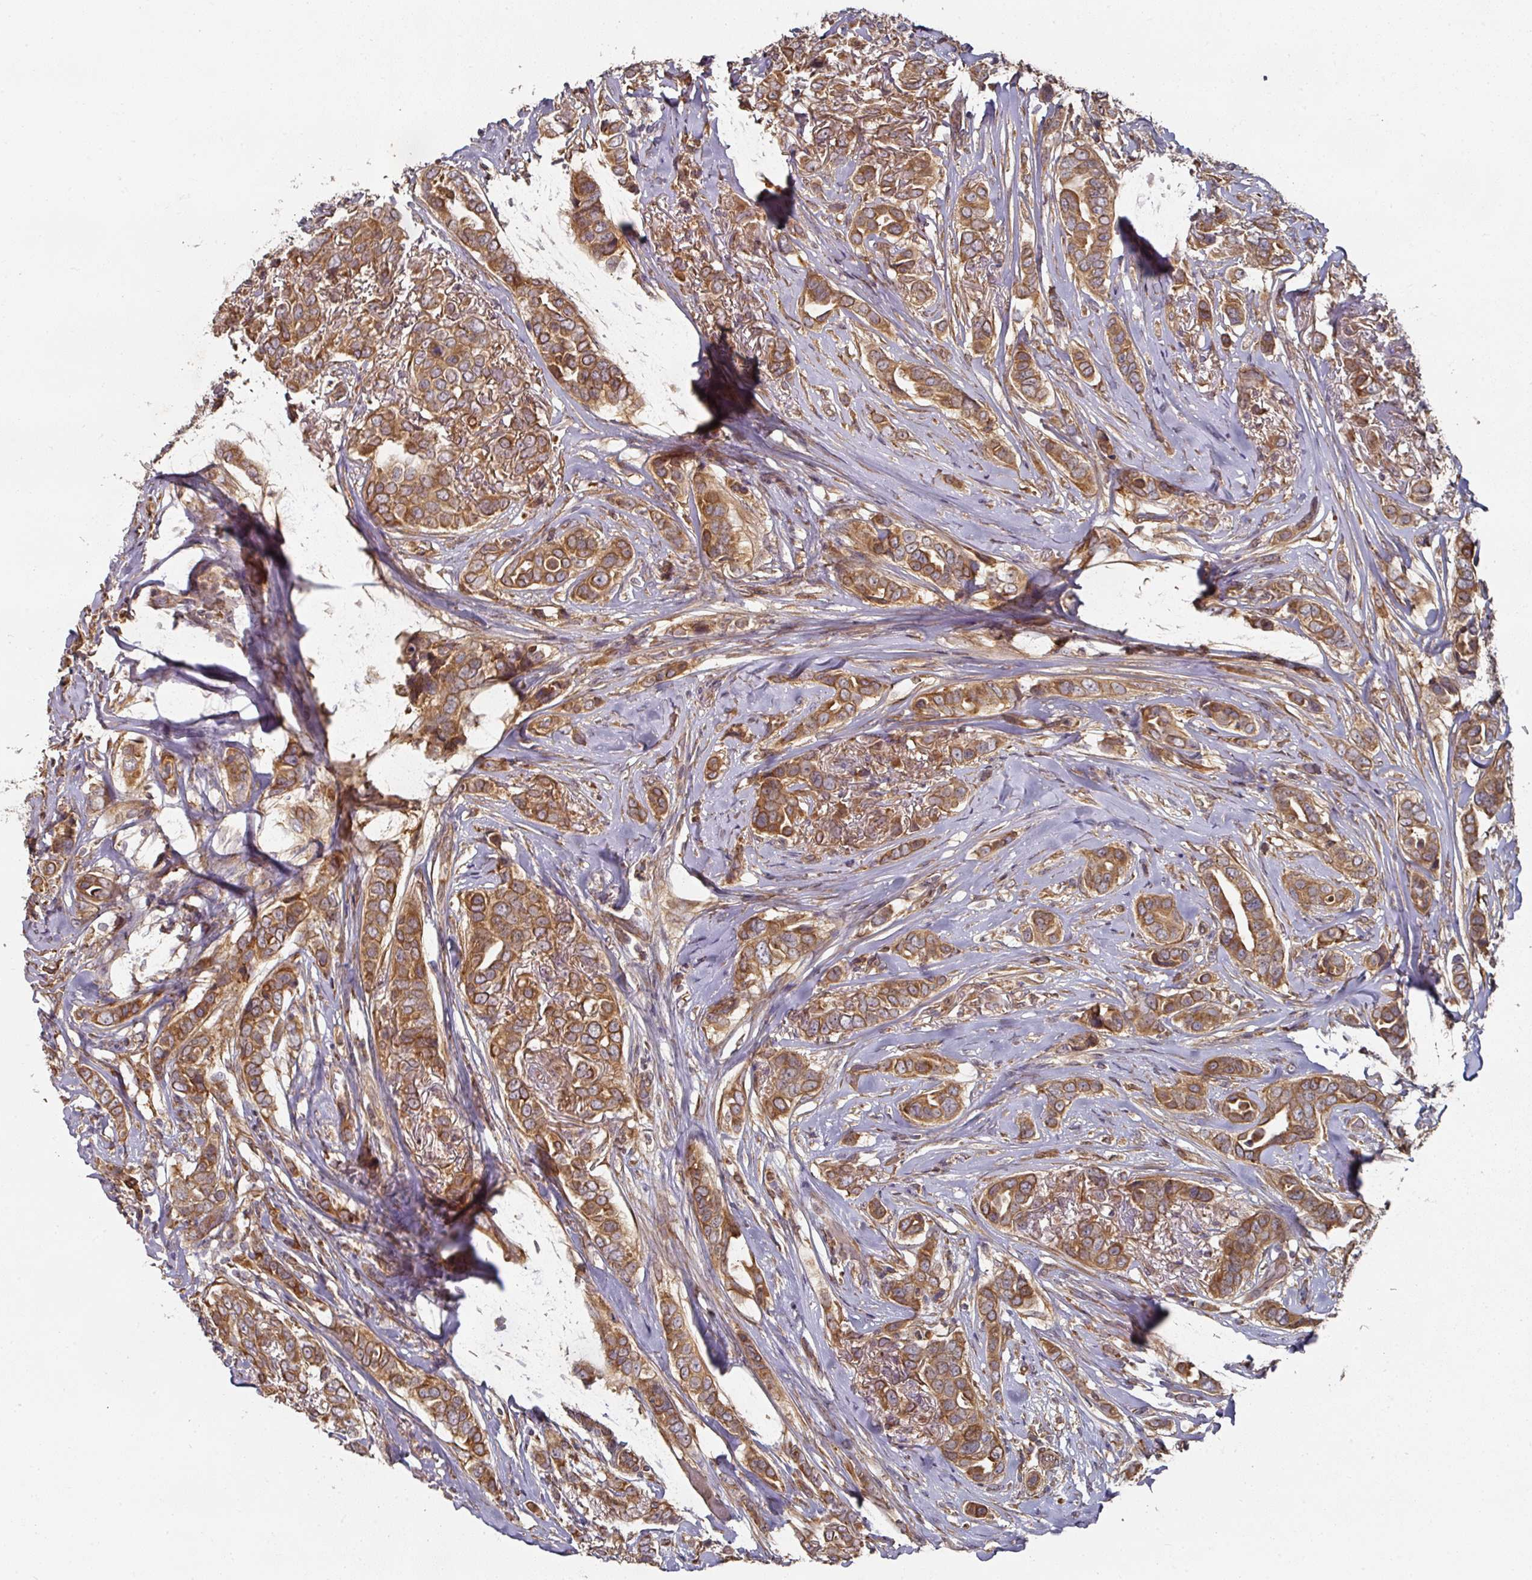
{"staining": {"intensity": "strong", "quantity": ">75%", "location": "cytoplasmic/membranous"}, "tissue": "breast cancer", "cell_type": "Tumor cells", "image_type": "cancer", "snomed": [{"axis": "morphology", "description": "Lobular carcinoma"}, {"axis": "topography", "description": "Breast"}], "caption": "Strong cytoplasmic/membranous protein staining is appreciated in about >75% of tumor cells in lobular carcinoma (breast).", "gene": "CEP95", "patient": {"sex": "female", "age": 51}}